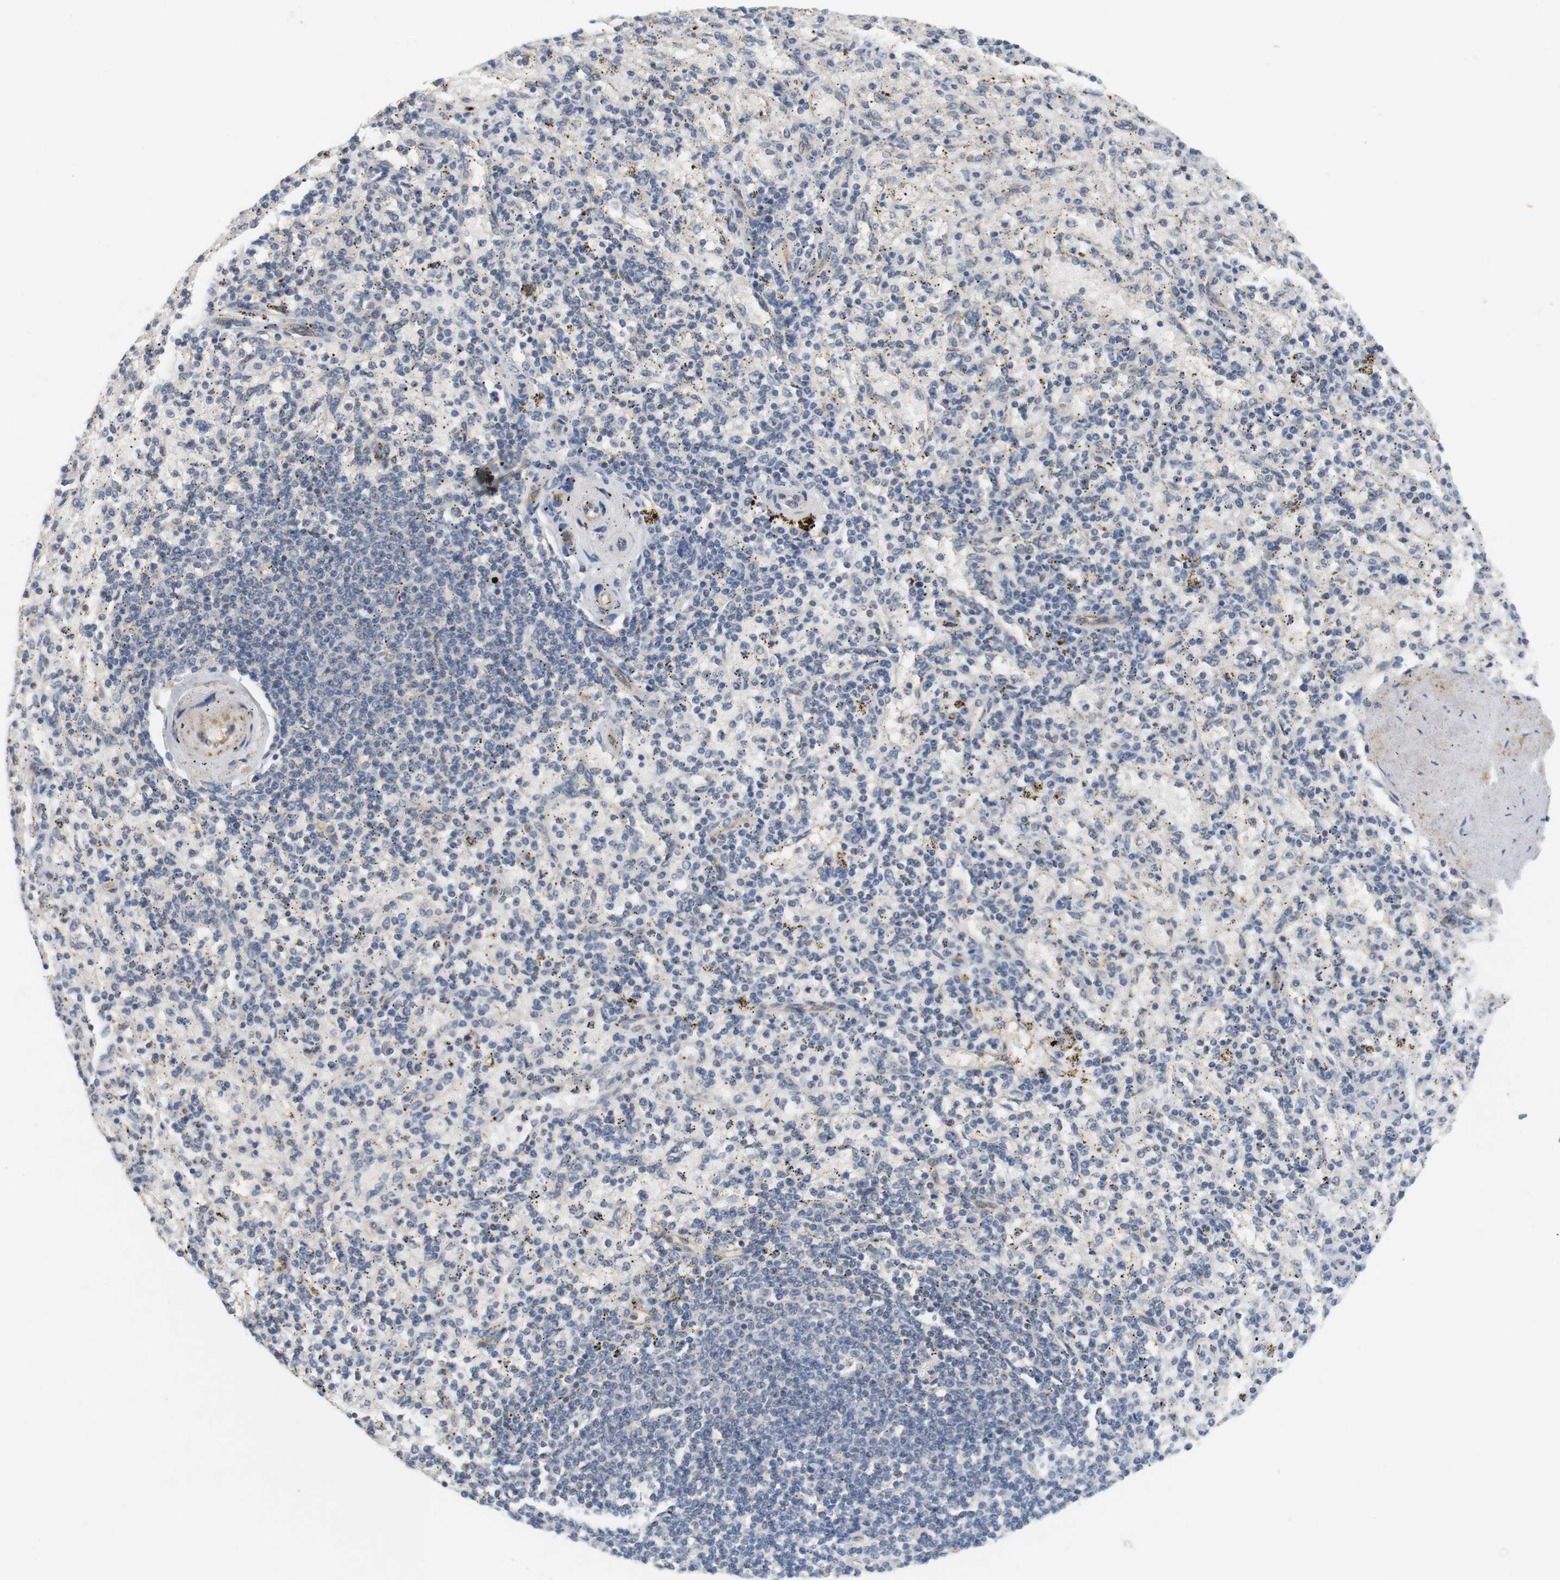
{"staining": {"intensity": "negative", "quantity": "none", "location": "none"}, "tissue": "spleen", "cell_type": "Cells in red pulp", "image_type": "normal", "snomed": [{"axis": "morphology", "description": "Normal tissue, NOS"}, {"axis": "topography", "description": "Spleen"}], "caption": "Protein analysis of normal spleen exhibits no significant staining in cells in red pulp.", "gene": "OSR1", "patient": {"sex": "female", "age": 43}}